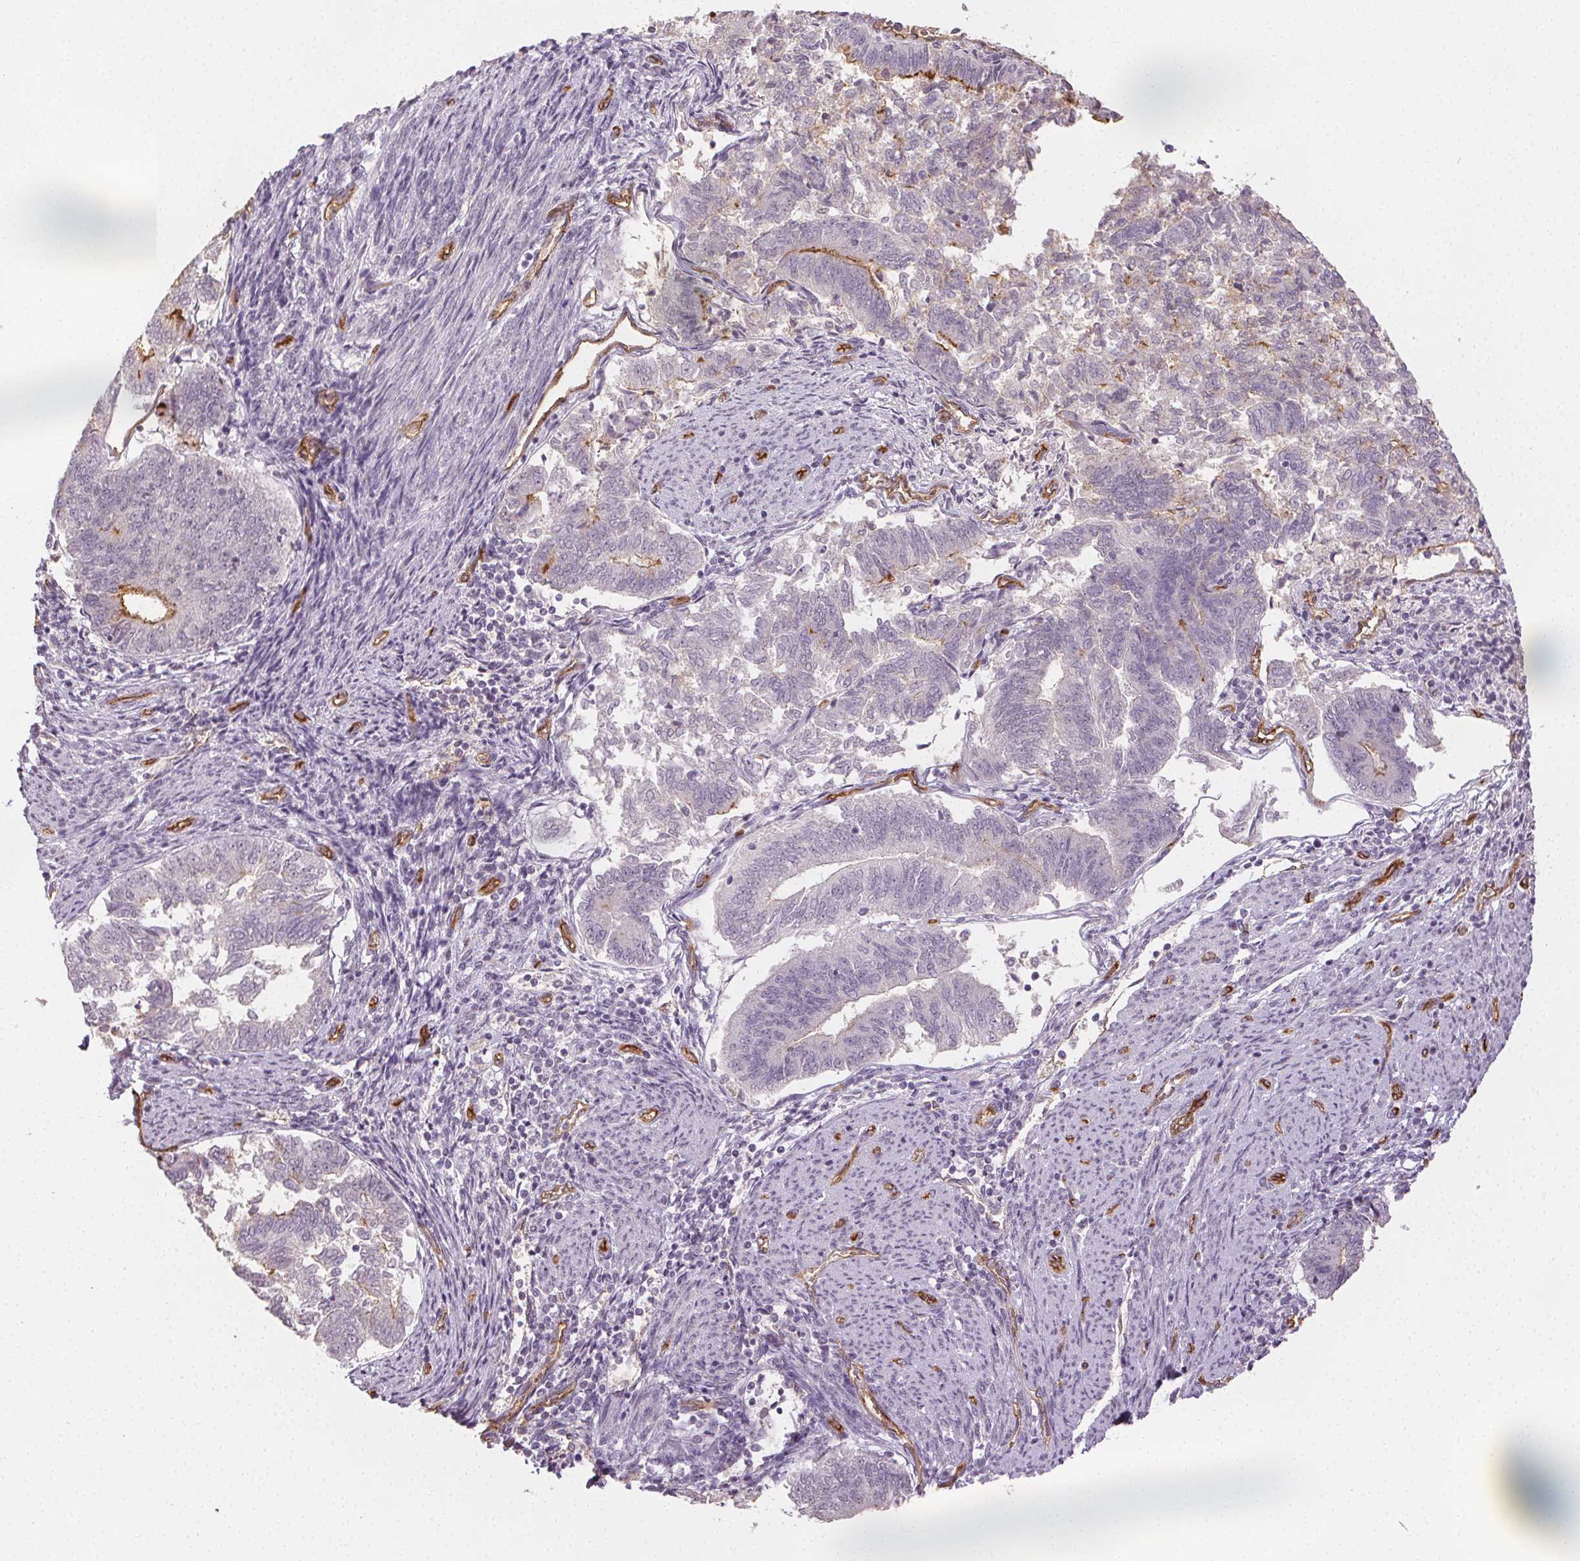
{"staining": {"intensity": "strong", "quantity": "<25%", "location": "cytoplasmic/membranous"}, "tissue": "endometrial cancer", "cell_type": "Tumor cells", "image_type": "cancer", "snomed": [{"axis": "morphology", "description": "Adenocarcinoma, NOS"}, {"axis": "topography", "description": "Endometrium"}], "caption": "Strong cytoplasmic/membranous positivity is appreciated in approximately <25% of tumor cells in endometrial cancer.", "gene": "PODXL", "patient": {"sex": "female", "age": 65}}